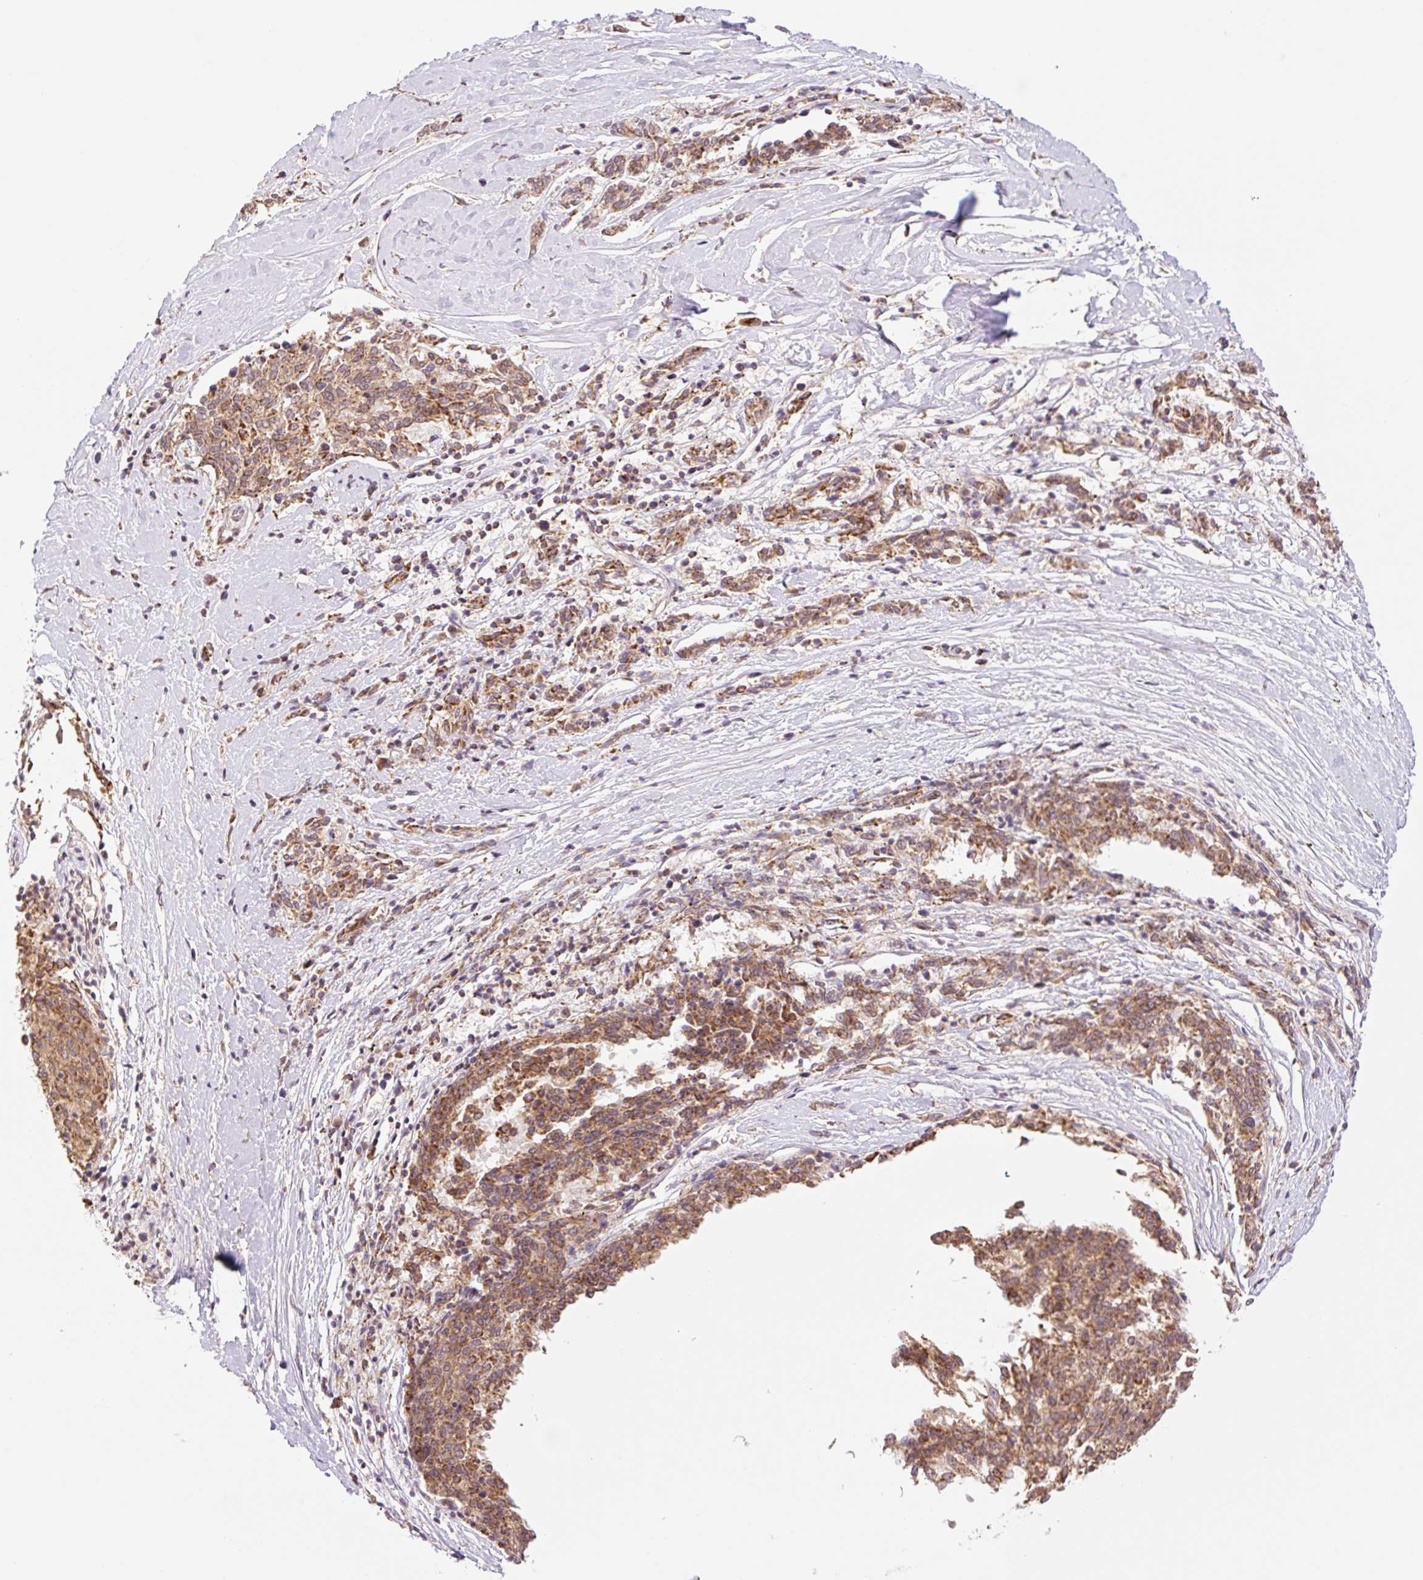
{"staining": {"intensity": "moderate", "quantity": ">75%", "location": "cytoplasmic/membranous"}, "tissue": "melanoma", "cell_type": "Tumor cells", "image_type": "cancer", "snomed": [{"axis": "morphology", "description": "Malignant melanoma, NOS"}, {"axis": "topography", "description": "Skin"}], "caption": "Immunohistochemical staining of human melanoma reveals medium levels of moderate cytoplasmic/membranous protein staining in about >75% of tumor cells.", "gene": "GOSR2", "patient": {"sex": "female", "age": 72}}